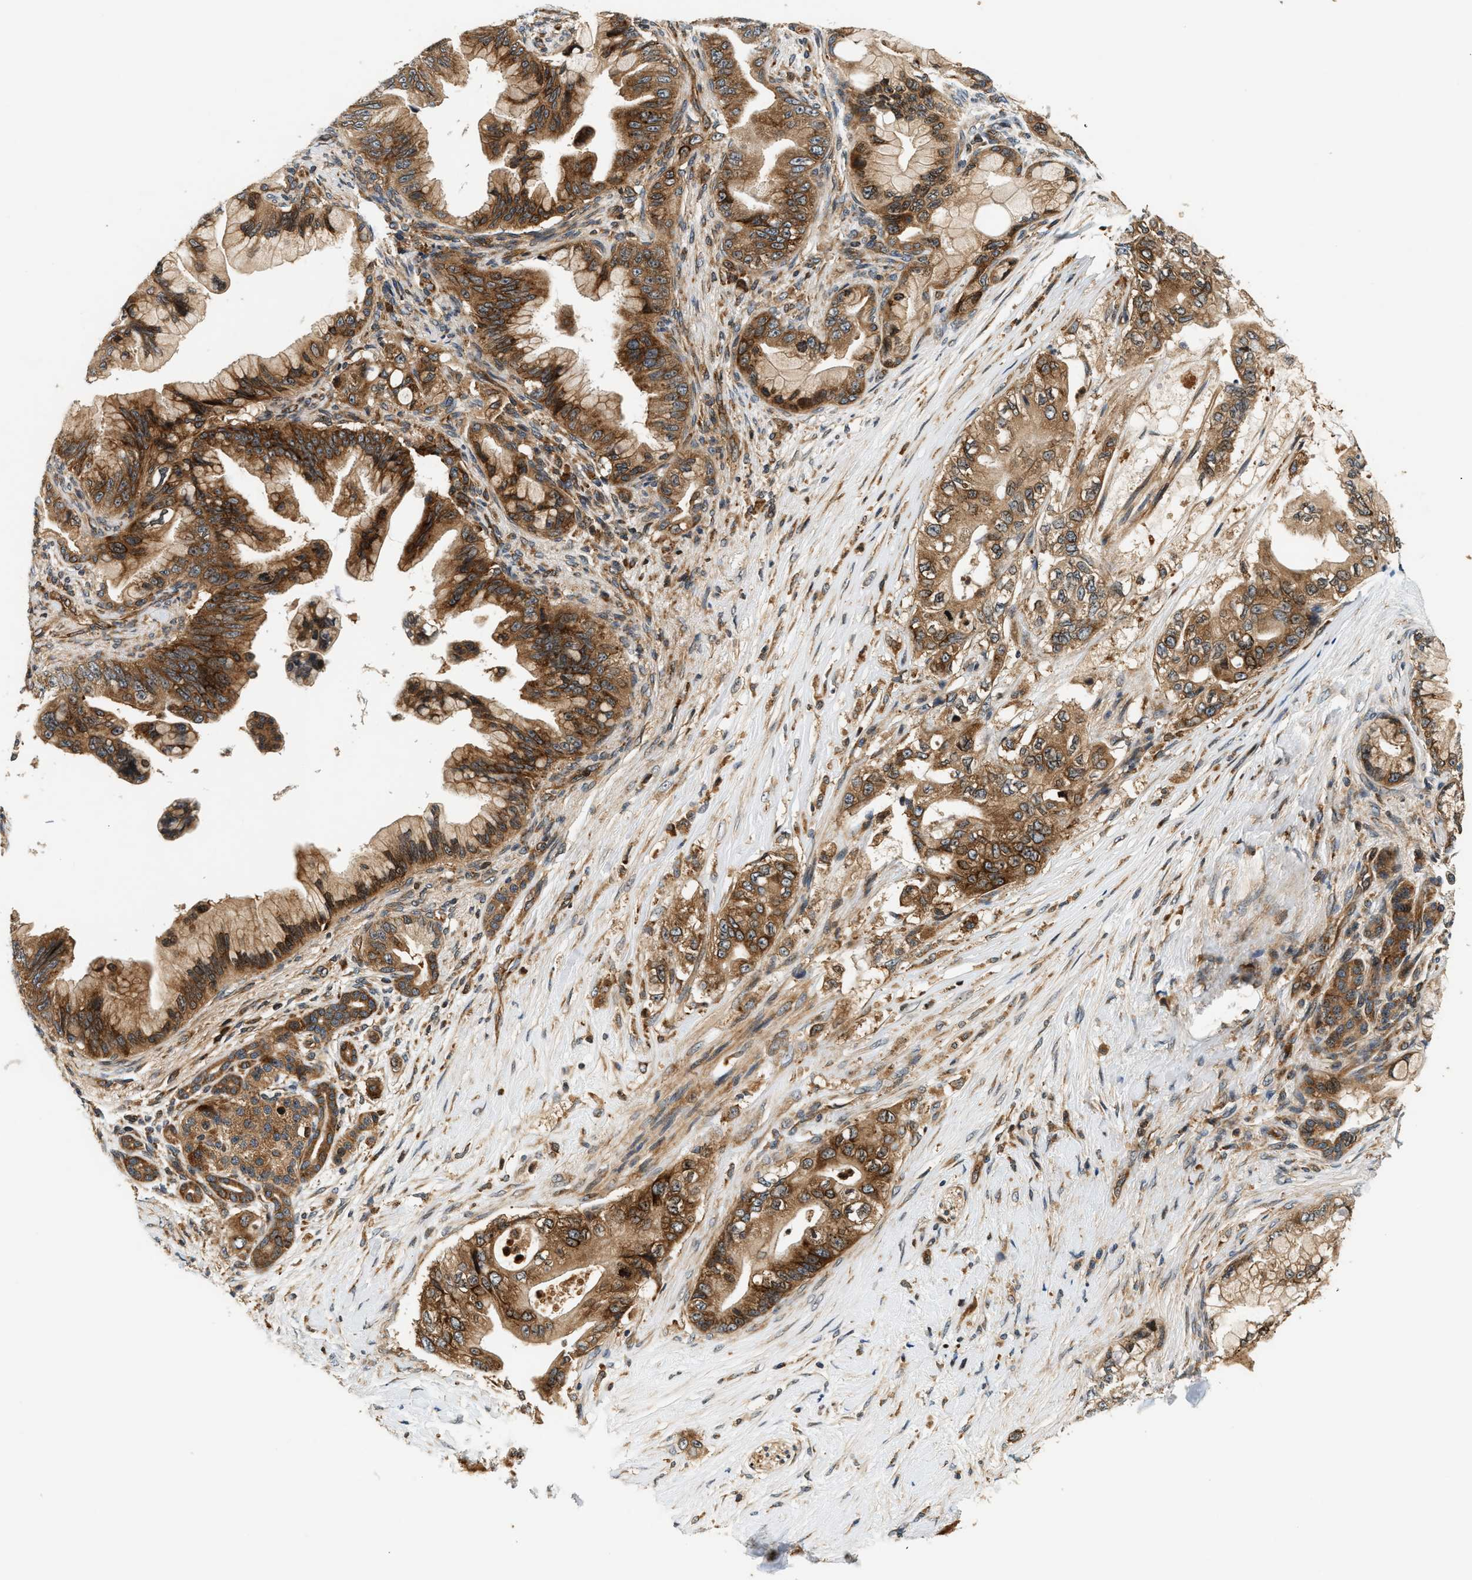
{"staining": {"intensity": "strong", "quantity": ">75%", "location": "cytoplasmic/membranous"}, "tissue": "pancreatic cancer", "cell_type": "Tumor cells", "image_type": "cancer", "snomed": [{"axis": "morphology", "description": "Adenocarcinoma, NOS"}, {"axis": "topography", "description": "Pancreas"}], "caption": "Immunohistochemistry (IHC) photomicrograph of neoplastic tissue: human pancreatic adenocarcinoma stained using immunohistochemistry shows high levels of strong protein expression localized specifically in the cytoplasmic/membranous of tumor cells, appearing as a cytoplasmic/membranous brown color.", "gene": "SAMD9", "patient": {"sex": "male", "age": 59}}